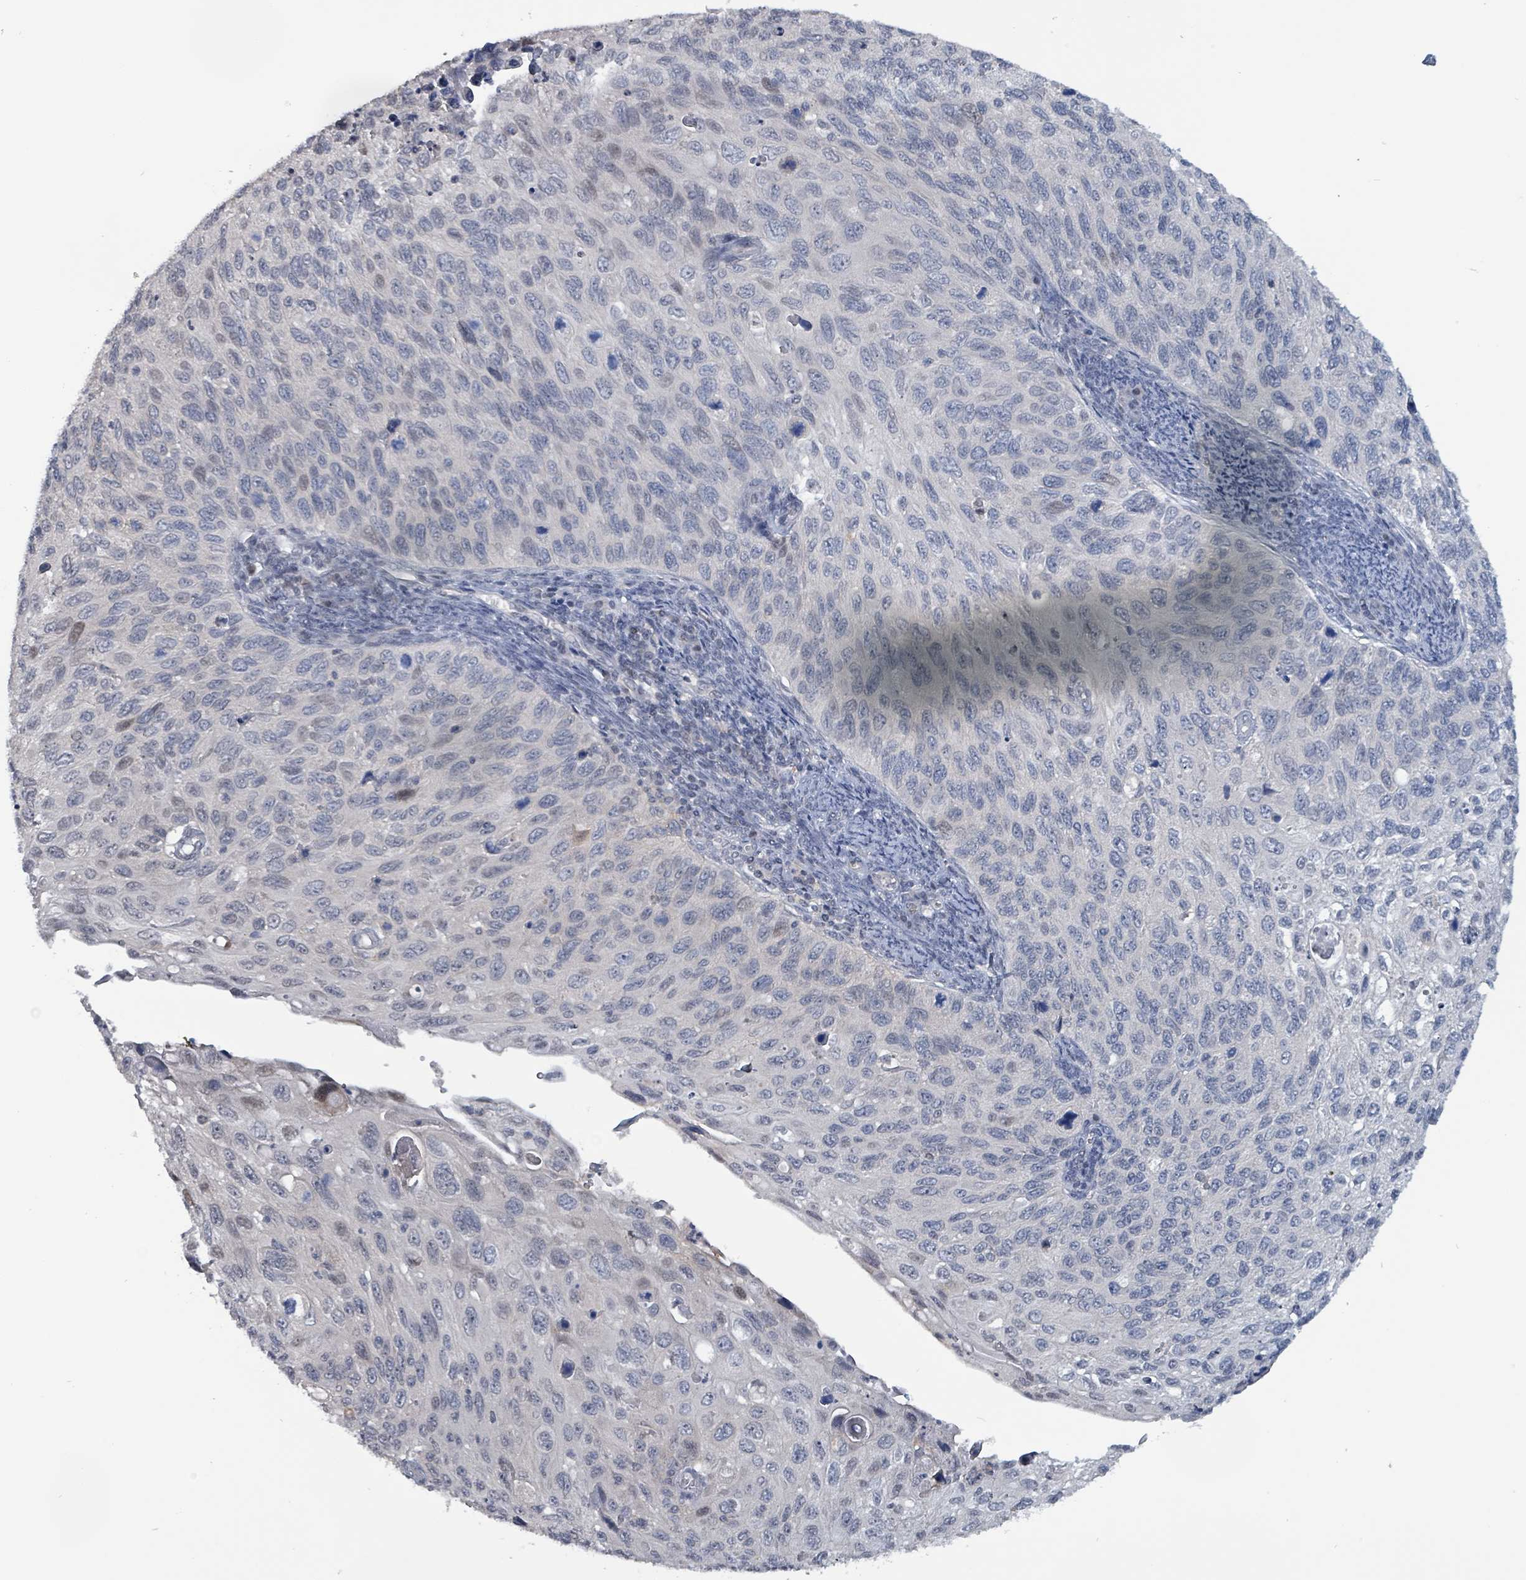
{"staining": {"intensity": "negative", "quantity": "none", "location": "none"}, "tissue": "cervical cancer", "cell_type": "Tumor cells", "image_type": "cancer", "snomed": [{"axis": "morphology", "description": "Squamous cell carcinoma, NOS"}, {"axis": "topography", "description": "Cervix"}], "caption": "Cervical cancer was stained to show a protein in brown. There is no significant expression in tumor cells.", "gene": "BIVM", "patient": {"sex": "female", "age": 70}}